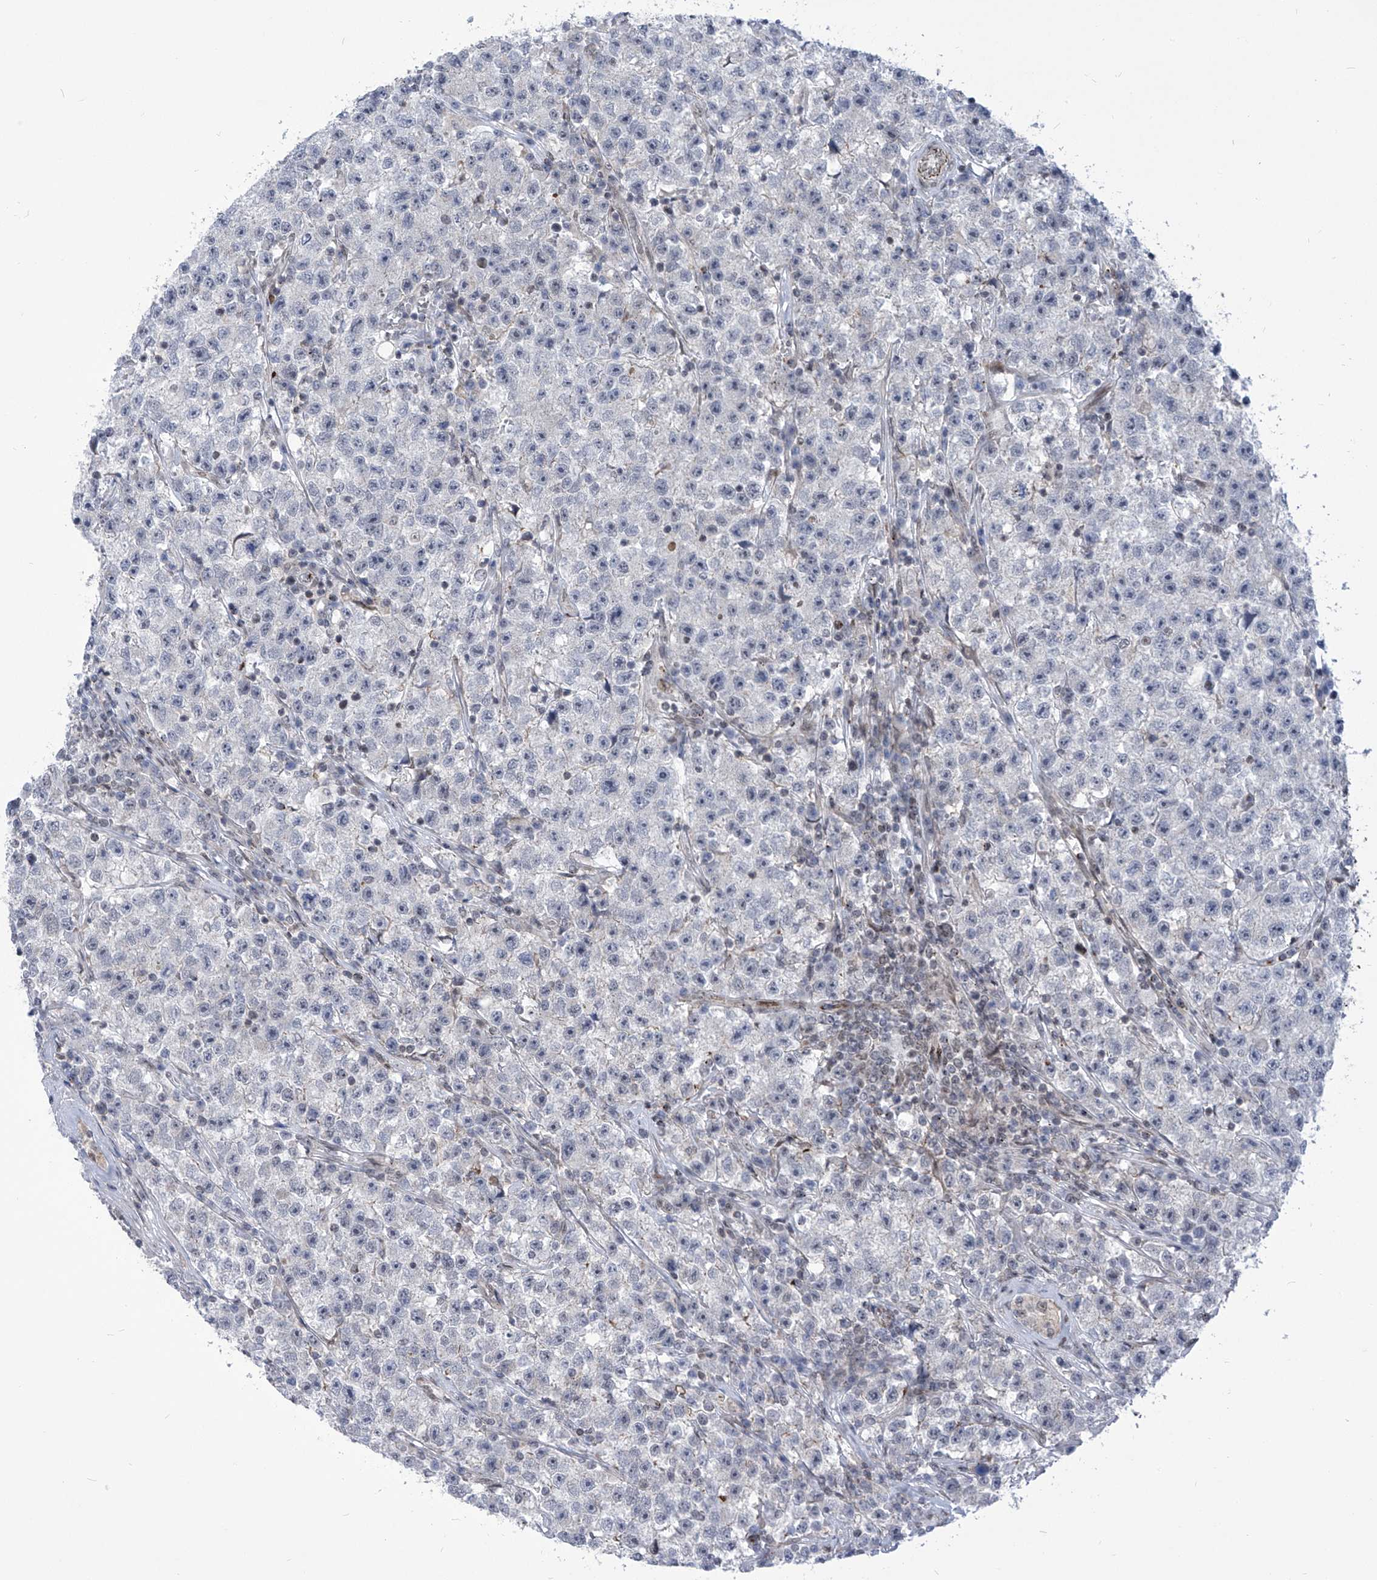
{"staining": {"intensity": "negative", "quantity": "none", "location": "none"}, "tissue": "testis cancer", "cell_type": "Tumor cells", "image_type": "cancer", "snomed": [{"axis": "morphology", "description": "Seminoma, NOS"}, {"axis": "topography", "description": "Testis"}], "caption": "Immunohistochemistry histopathology image of human seminoma (testis) stained for a protein (brown), which reveals no staining in tumor cells. Brightfield microscopy of IHC stained with DAB (brown) and hematoxylin (blue), captured at high magnification.", "gene": "CEP290", "patient": {"sex": "male", "age": 22}}